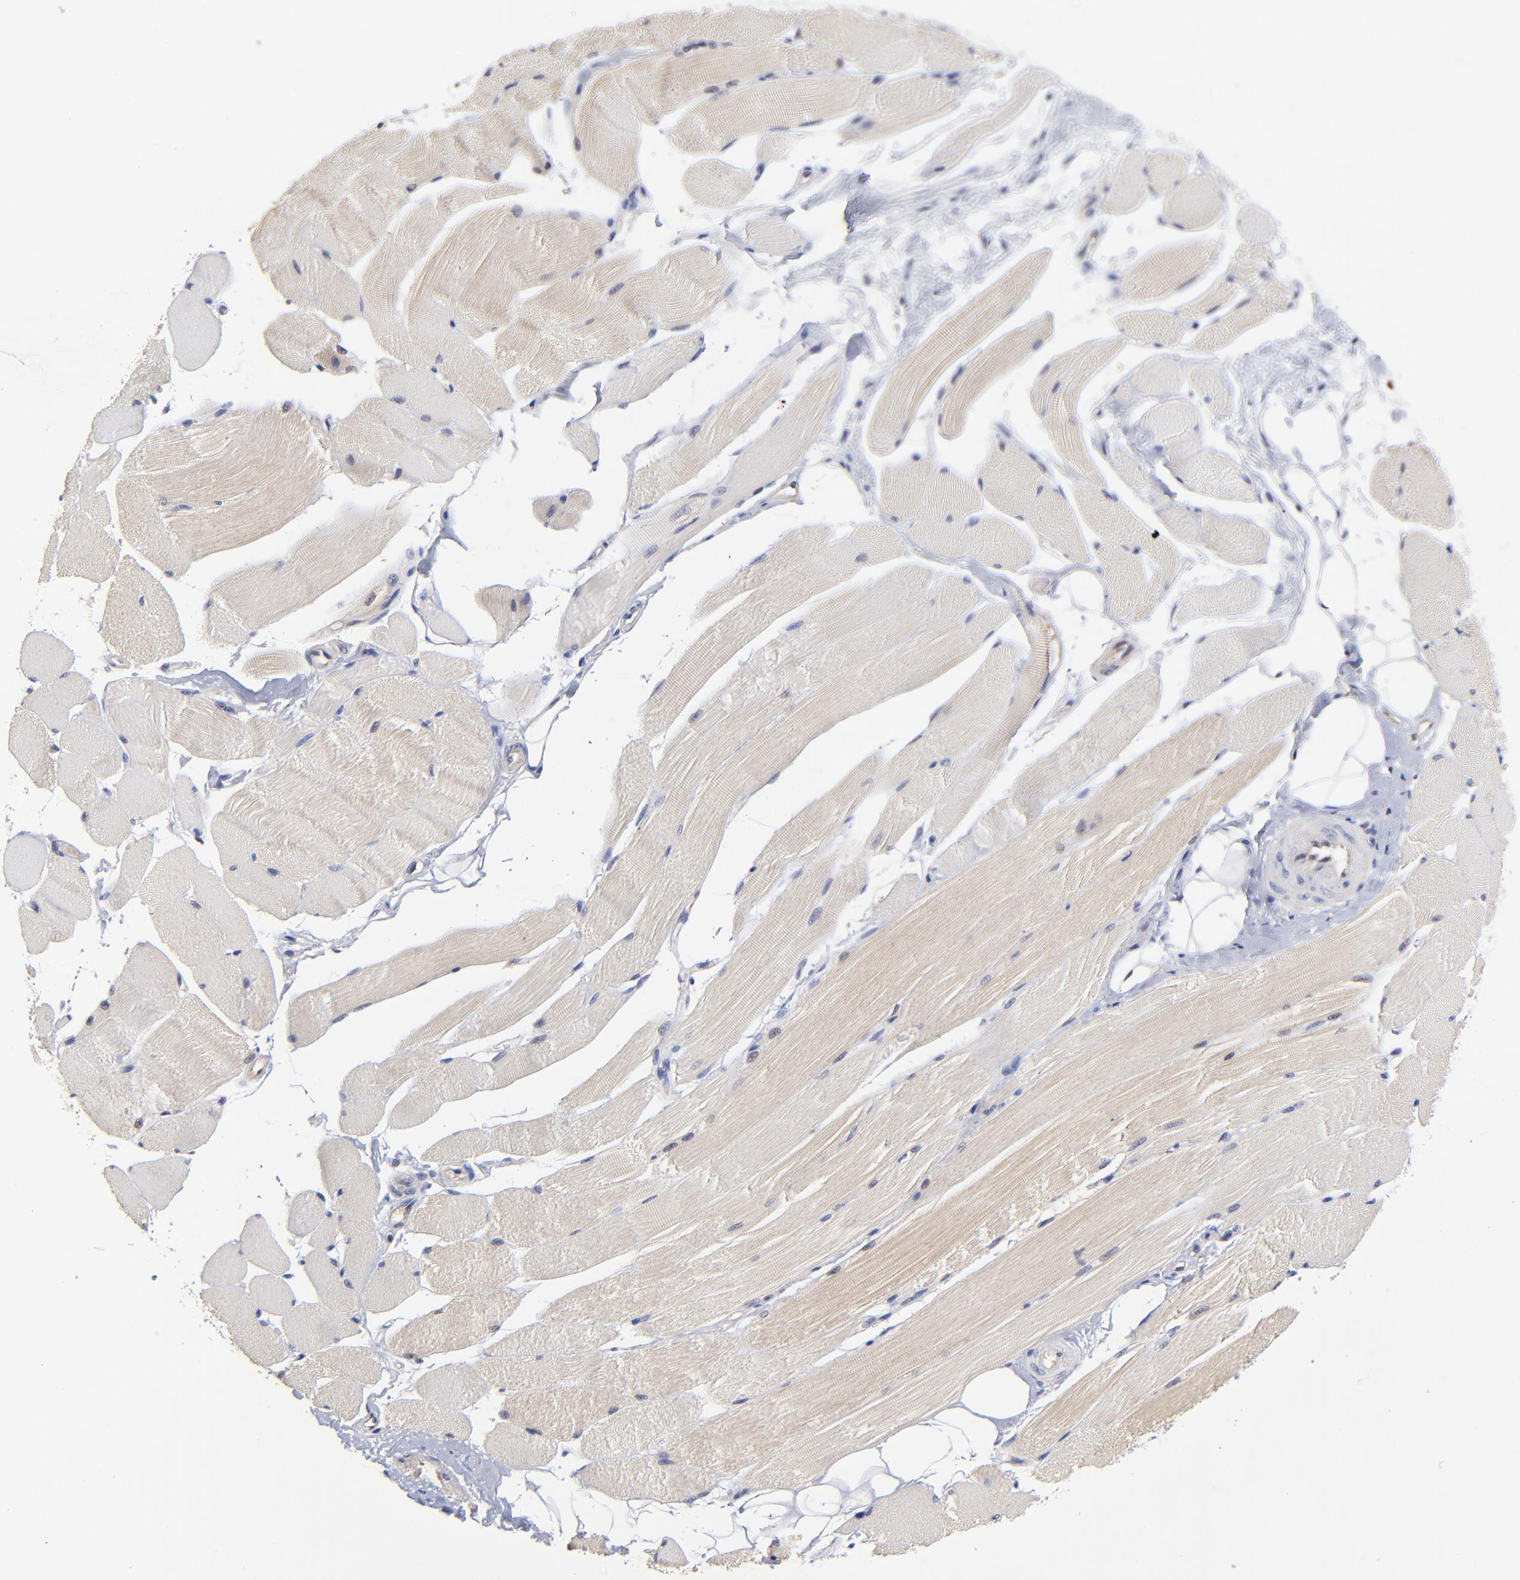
{"staining": {"intensity": "weak", "quantity": "25%-75%", "location": "cytoplasmic/membranous"}, "tissue": "skeletal muscle", "cell_type": "Myocytes", "image_type": "normal", "snomed": [{"axis": "morphology", "description": "Normal tissue, NOS"}, {"axis": "topography", "description": "Skeletal muscle"}, {"axis": "topography", "description": "Peripheral nerve tissue"}], "caption": "Protein expression analysis of normal human skeletal muscle reveals weak cytoplasmic/membranous expression in about 25%-75% of myocytes. The protein of interest is shown in brown color, while the nuclei are stained blue.", "gene": "DCTPP1", "patient": {"sex": "female", "age": 84}}